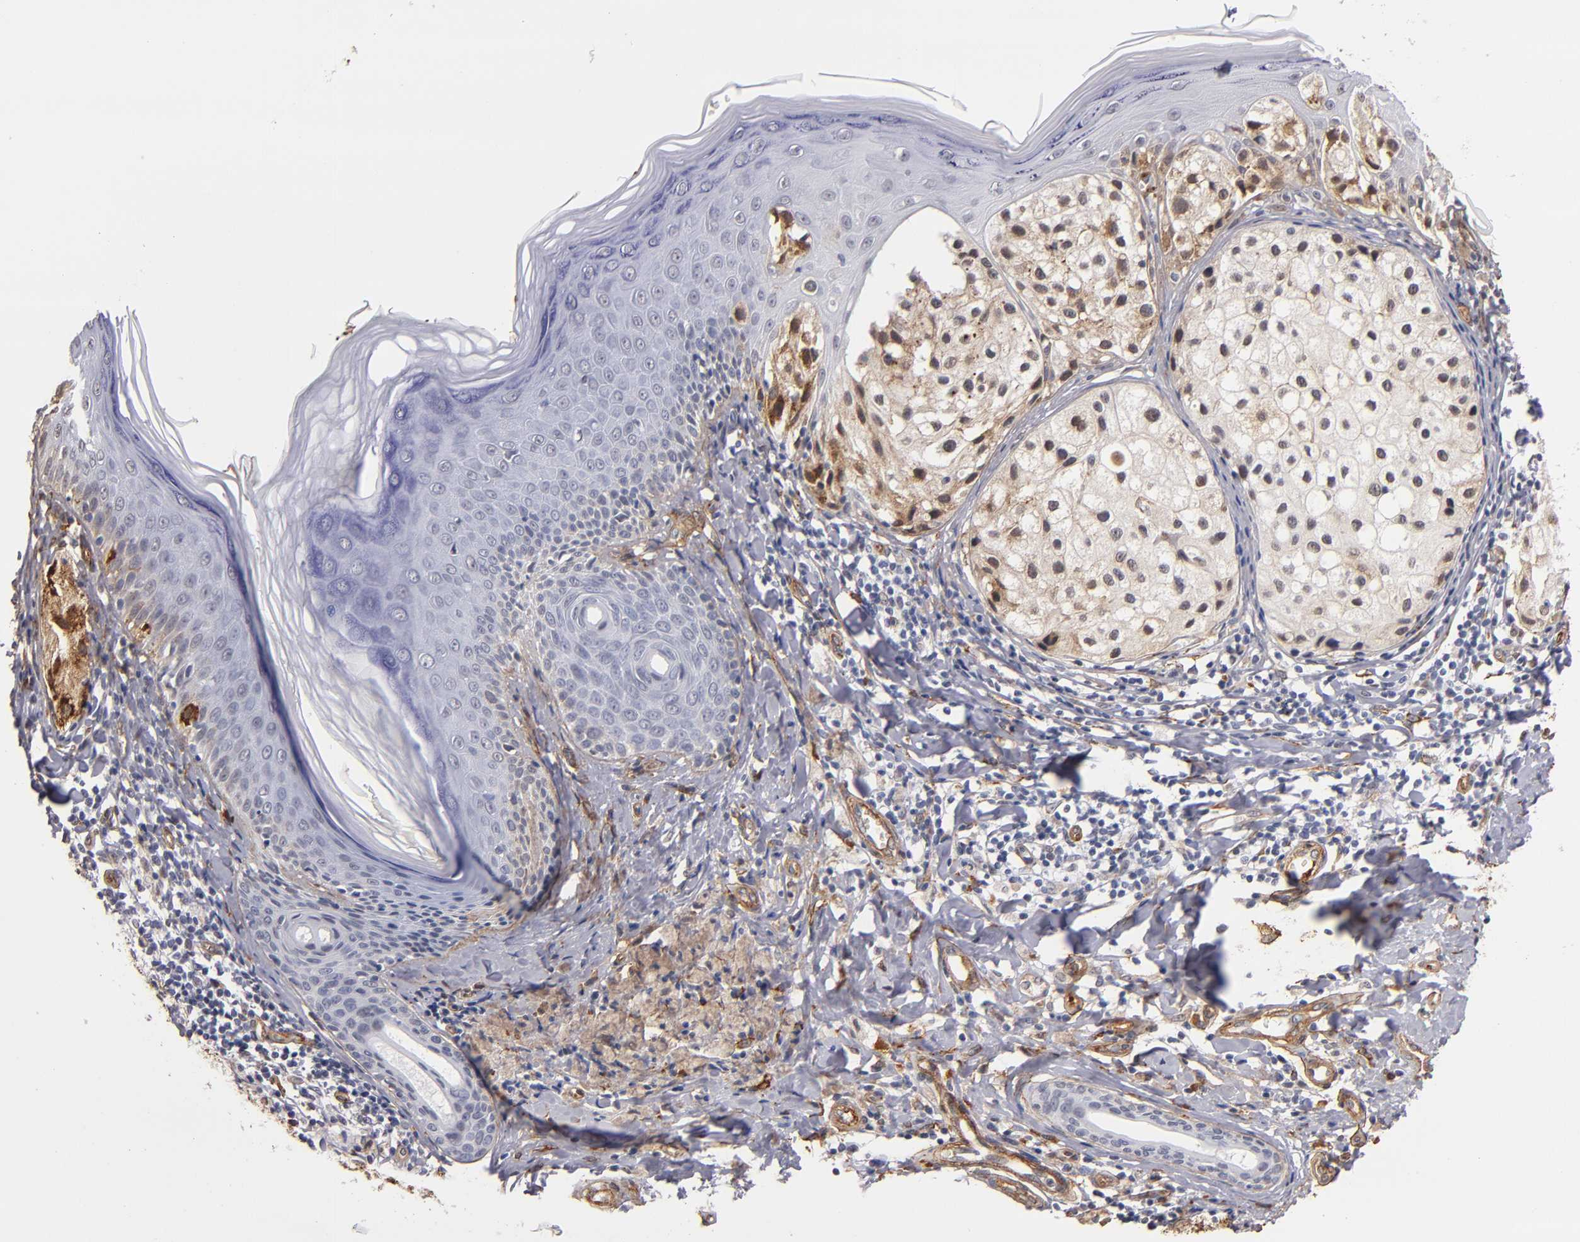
{"staining": {"intensity": "weak", "quantity": "25%-75%", "location": "cytoplasmic/membranous"}, "tissue": "melanoma", "cell_type": "Tumor cells", "image_type": "cancer", "snomed": [{"axis": "morphology", "description": "Malignant melanoma, NOS"}, {"axis": "topography", "description": "Skin"}], "caption": "Tumor cells demonstrate low levels of weak cytoplasmic/membranous positivity in approximately 25%-75% of cells in human malignant melanoma. The staining was performed using DAB (3,3'-diaminobenzidine), with brown indicating positive protein expression. Nuclei are stained blue with hematoxylin.", "gene": "LAMC1", "patient": {"sex": "male", "age": 23}}